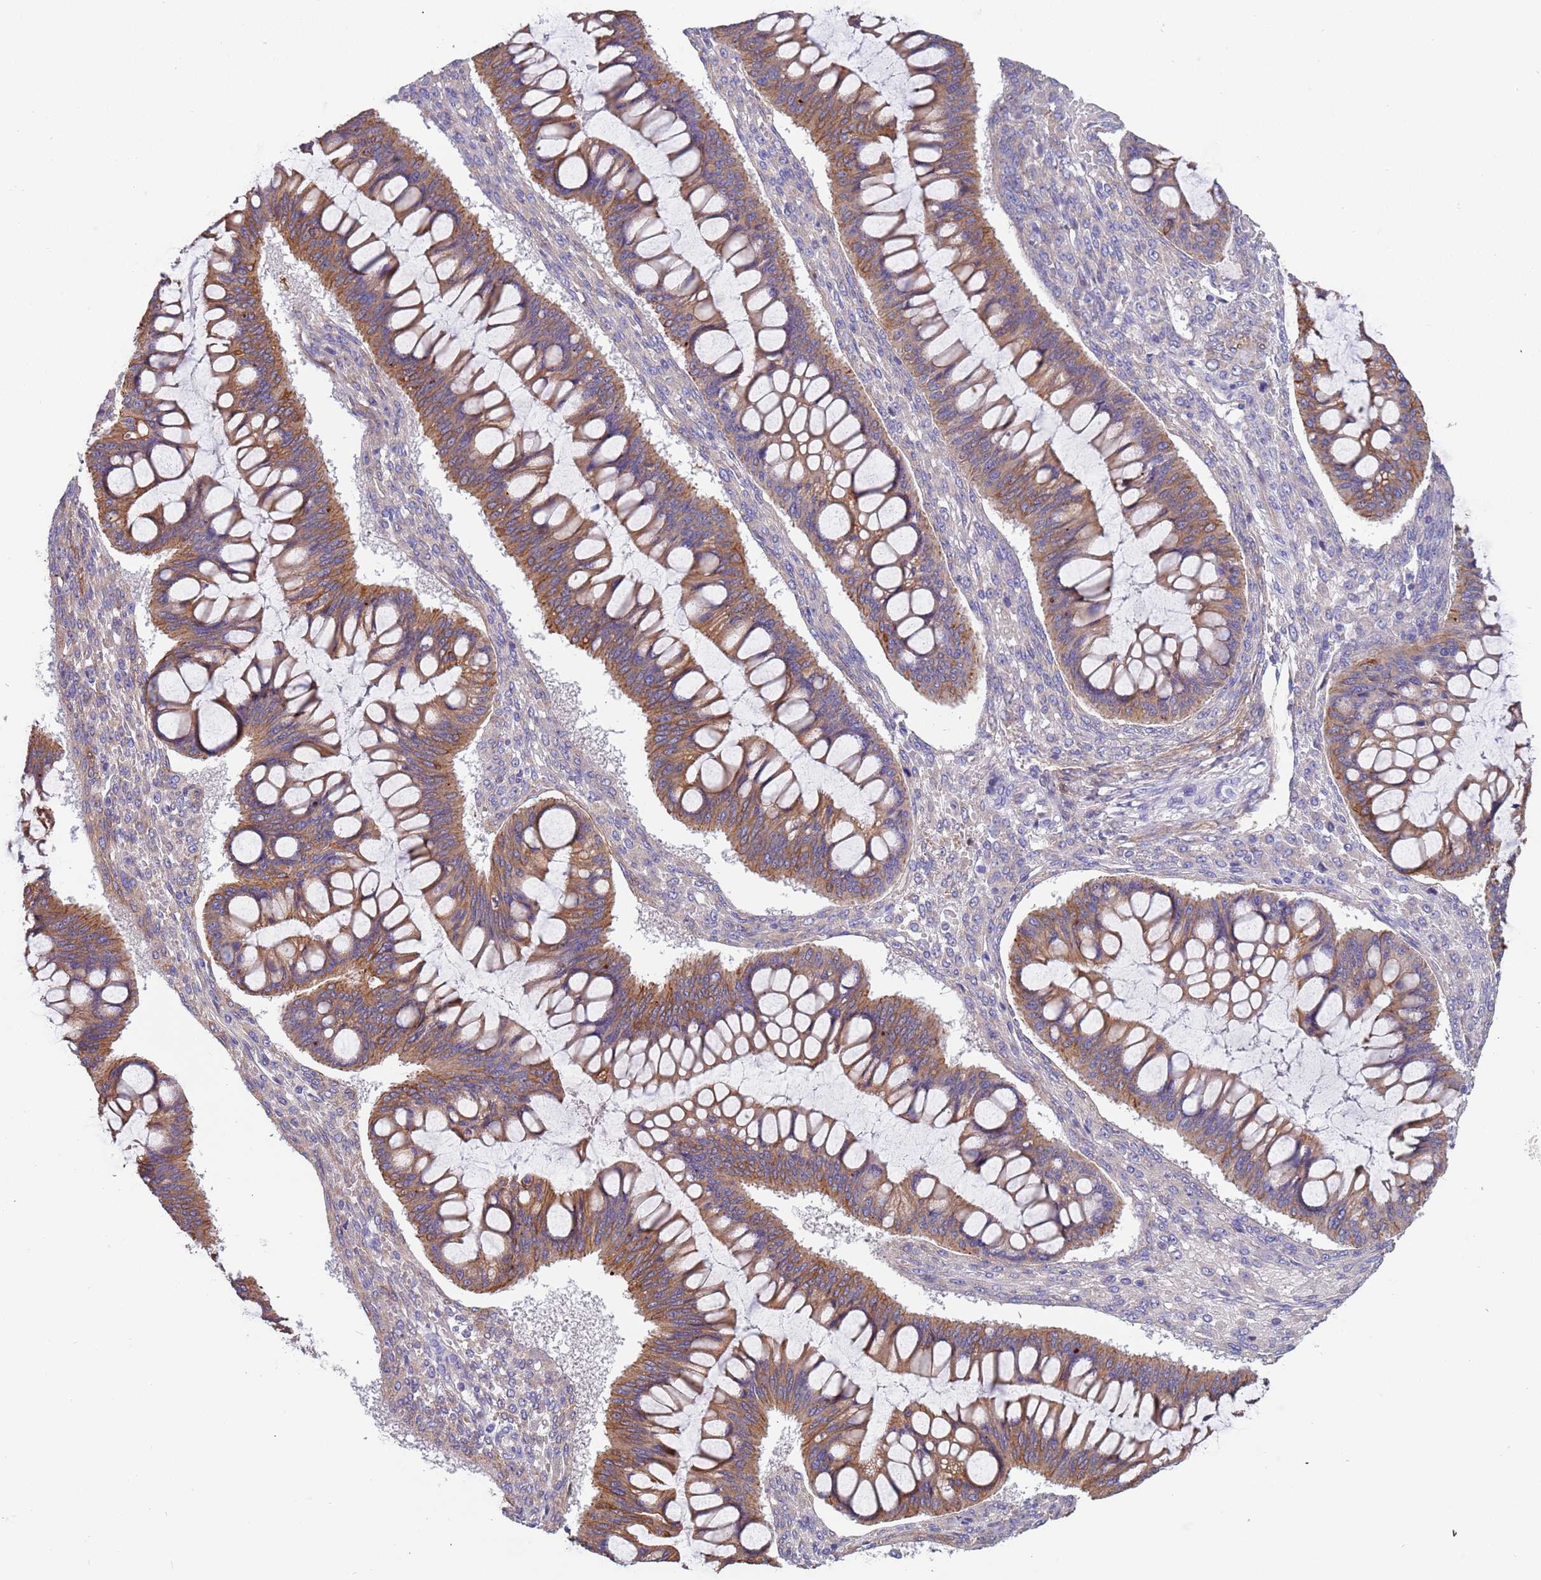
{"staining": {"intensity": "moderate", "quantity": ">75%", "location": "cytoplasmic/membranous"}, "tissue": "ovarian cancer", "cell_type": "Tumor cells", "image_type": "cancer", "snomed": [{"axis": "morphology", "description": "Cystadenocarcinoma, mucinous, NOS"}, {"axis": "topography", "description": "Ovary"}], "caption": "Ovarian mucinous cystadenocarcinoma tissue shows moderate cytoplasmic/membranous staining in approximately >75% of tumor cells", "gene": "LAMB4", "patient": {"sex": "female", "age": 73}}